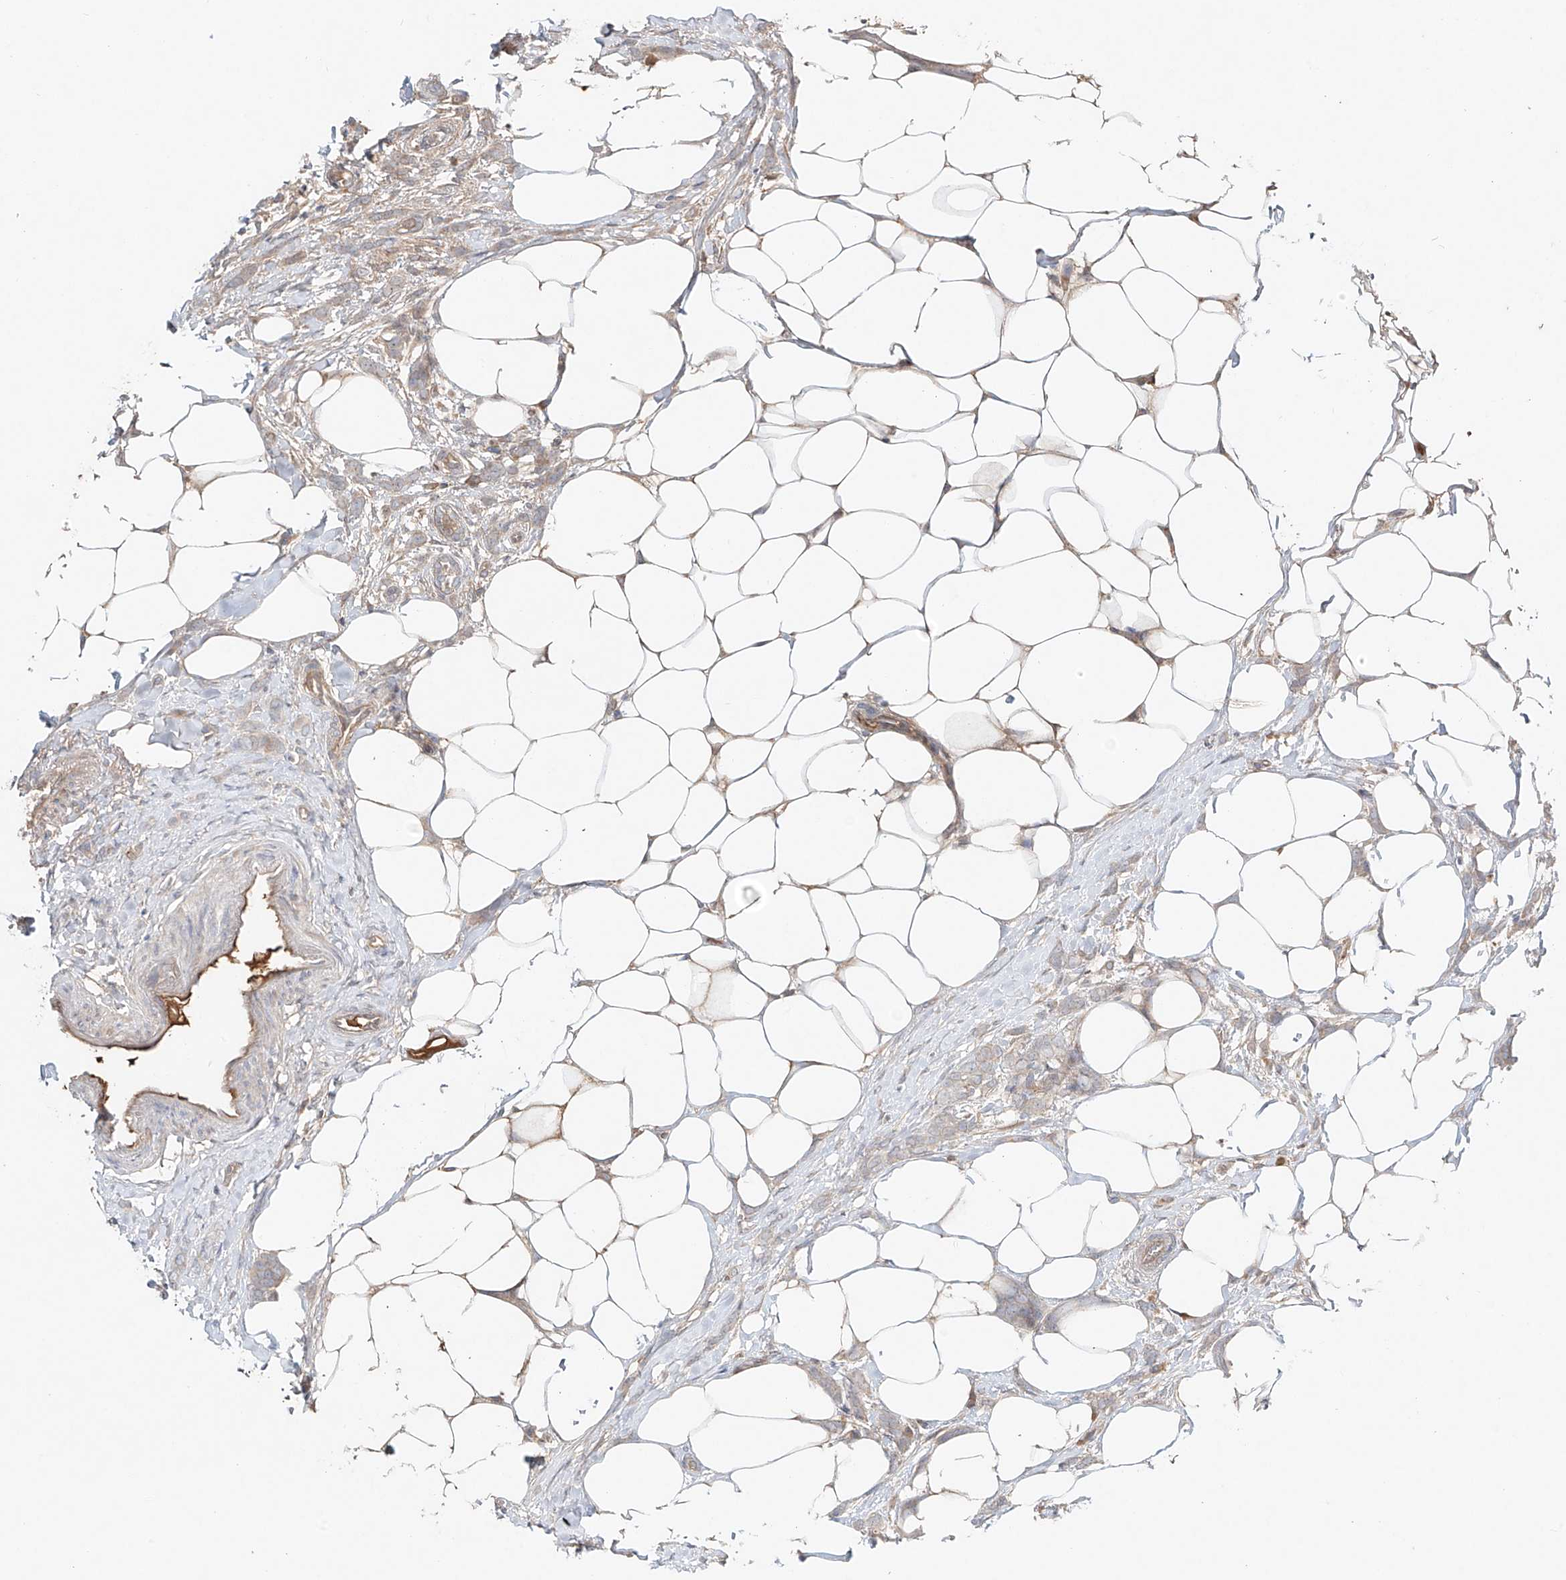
{"staining": {"intensity": "weak", "quantity": "<25%", "location": "cytoplasmic/membranous"}, "tissue": "breast cancer", "cell_type": "Tumor cells", "image_type": "cancer", "snomed": [{"axis": "morphology", "description": "Lobular carcinoma, in situ"}, {"axis": "morphology", "description": "Lobular carcinoma"}, {"axis": "topography", "description": "Breast"}], "caption": "This histopathology image is of breast cancer stained with IHC to label a protein in brown with the nuclei are counter-stained blue. There is no expression in tumor cells.", "gene": "ERO1A", "patient": {"sex": "female", "age": 41}}